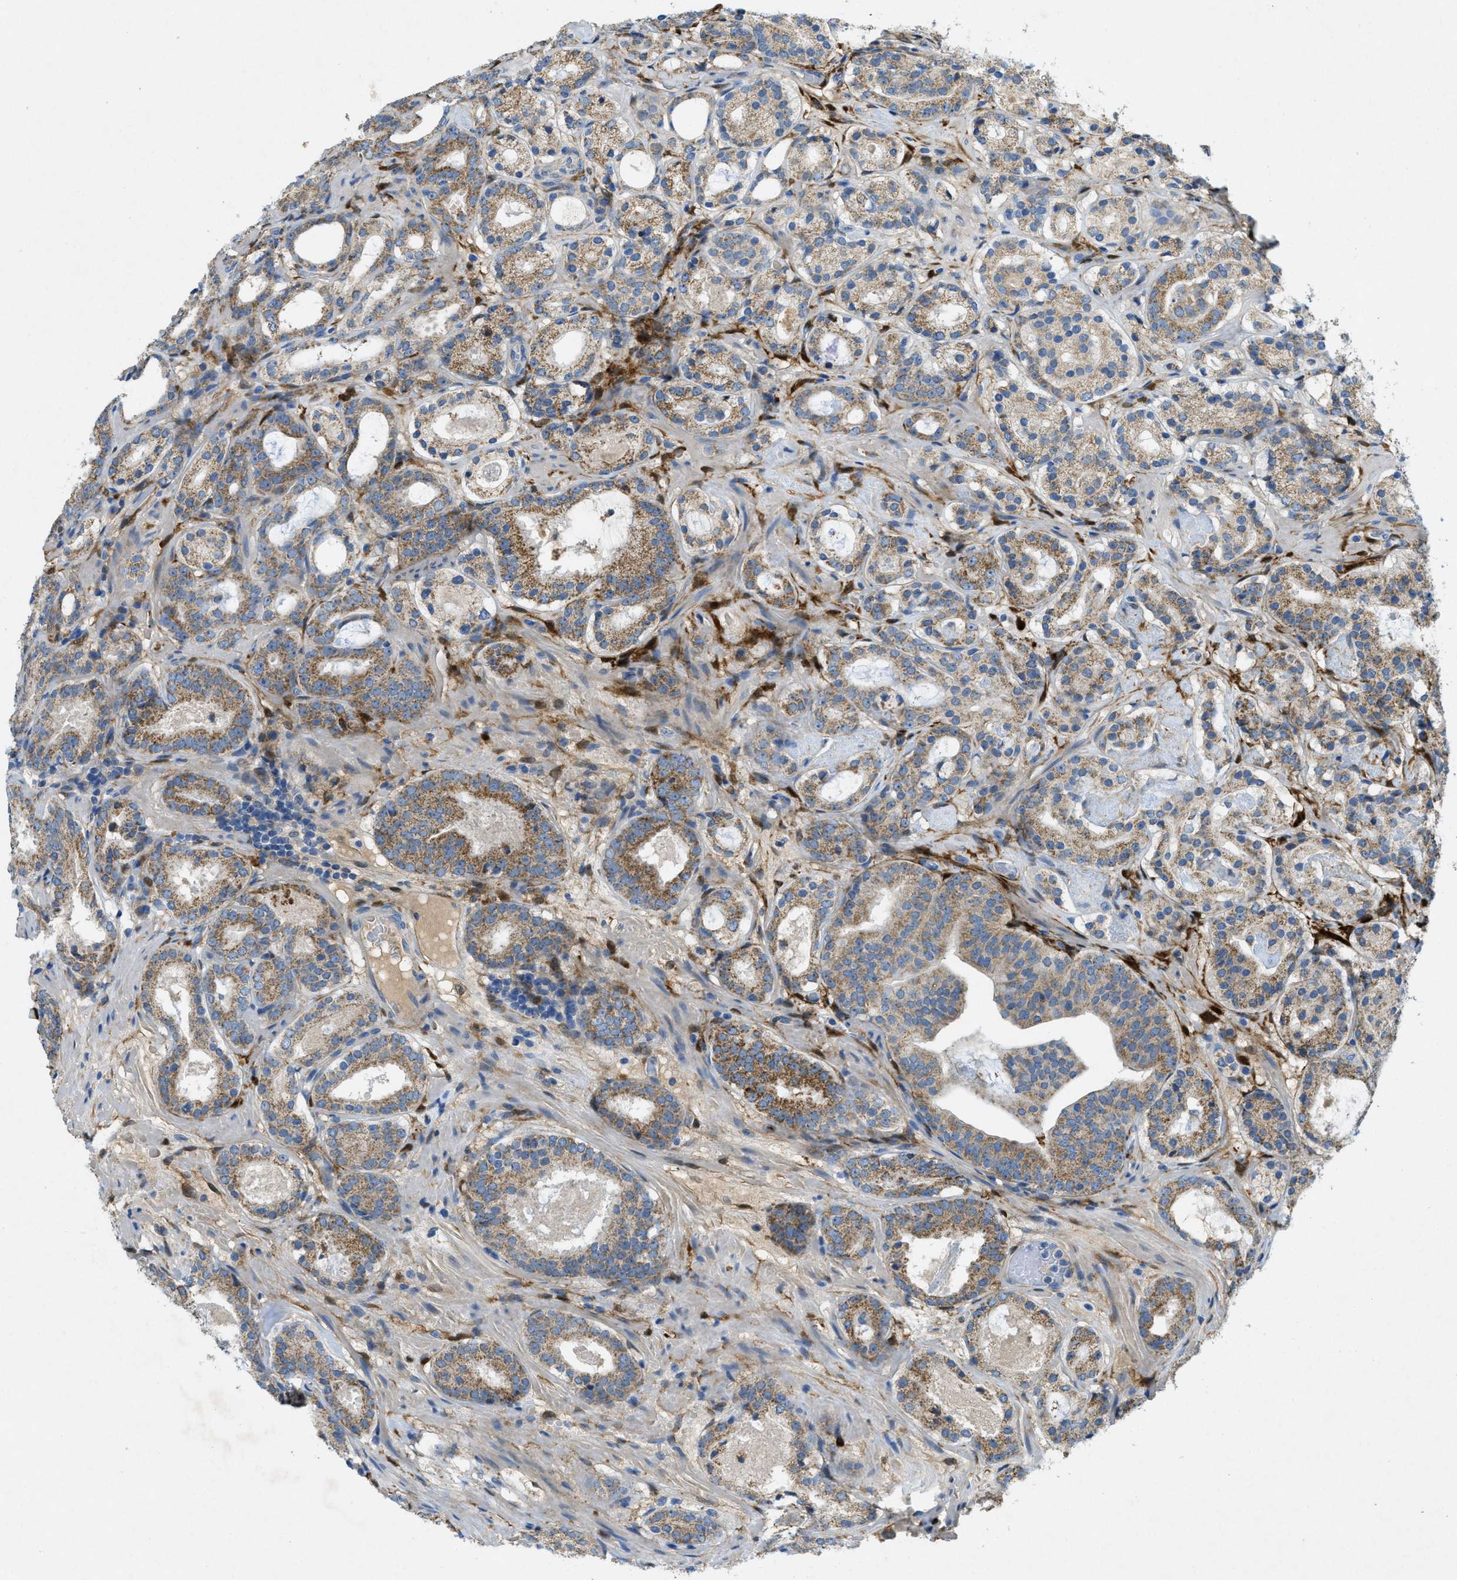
{"staining": {"intensity": "moderate", "quantity": ">75%", "location": "cytoplasmic/membranous"}, "tissue": "prostate cancer", "cell_type": "Tumor cells", "image_type": "cancer", "snomed": [{"axis": "morphology", "description": "Adenocarcinoma, Low grade"}, {"axis": "topography", "description": "Prostate"}], "caption": "Human adenocarcinoma (low-grade) (prostate) stained for a protein (brown) displays moderate cytoplasmic/membranous positive staining in approximately >75% of tumor cells.", "gene": "CYGB", "patient": {"sex": "male", "age": 69}}